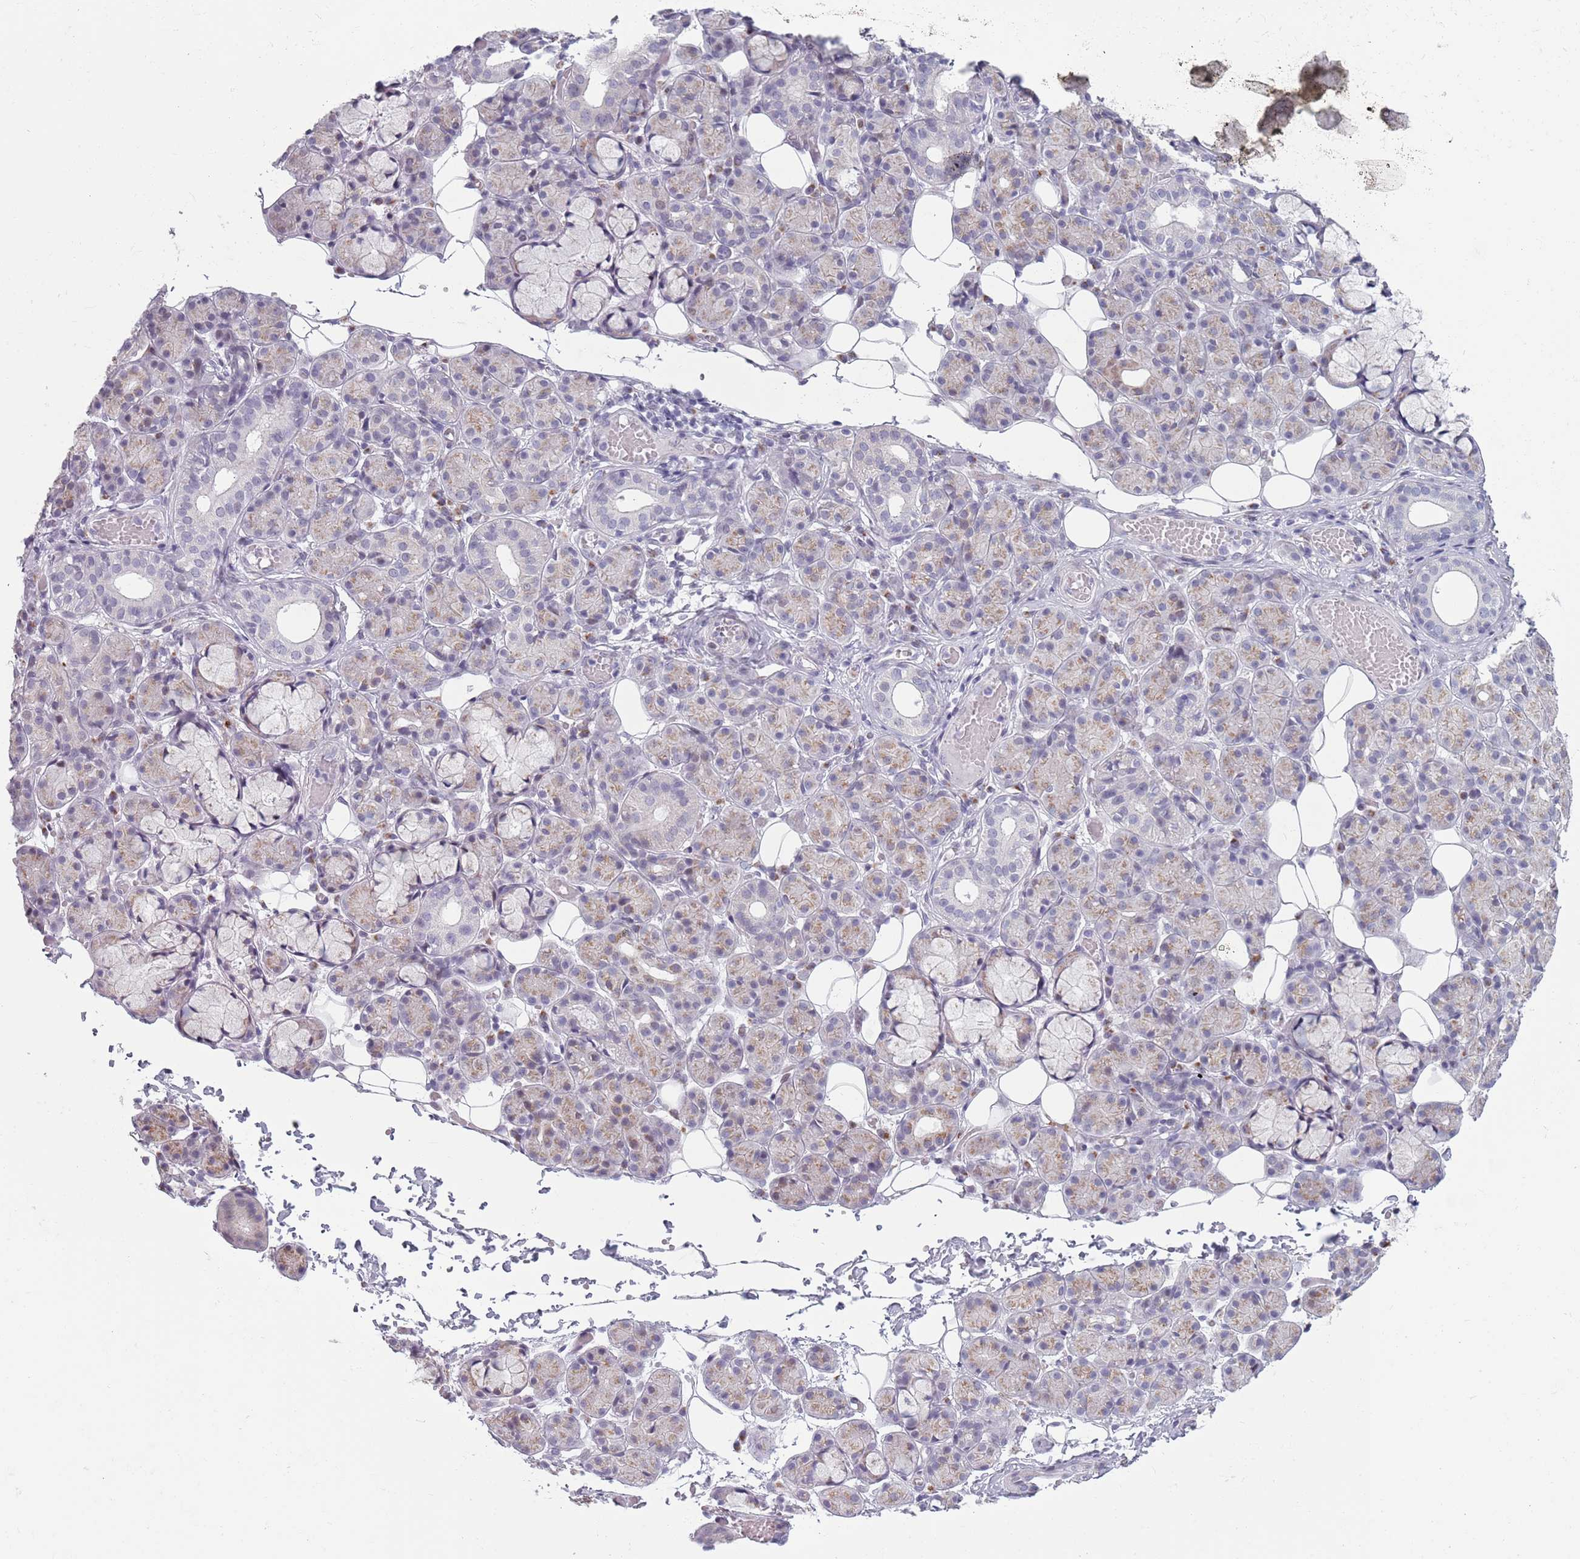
{"staining": {"intensity": "weak", "quantity": "25%-75%", "location": "cytoplasmic/membranous"}, "tissue": "salivary gland", "cell_type": "Glandular cells", "image_type": "normal", "snomed": [{"axis": "morphology", "description": "Normal tissue, NOS"}, {"axis": "topography", "description": "Salivary gland"}], "caption": "Immunohistochemistry (IHC) of normal salivary gland reveals low levels of weak cytoplasmic/membranous staining in about 25%-75% of glandular cells.", "gene": "ZKSCAN2", "patient": {"sex": "male", "age": 63}}